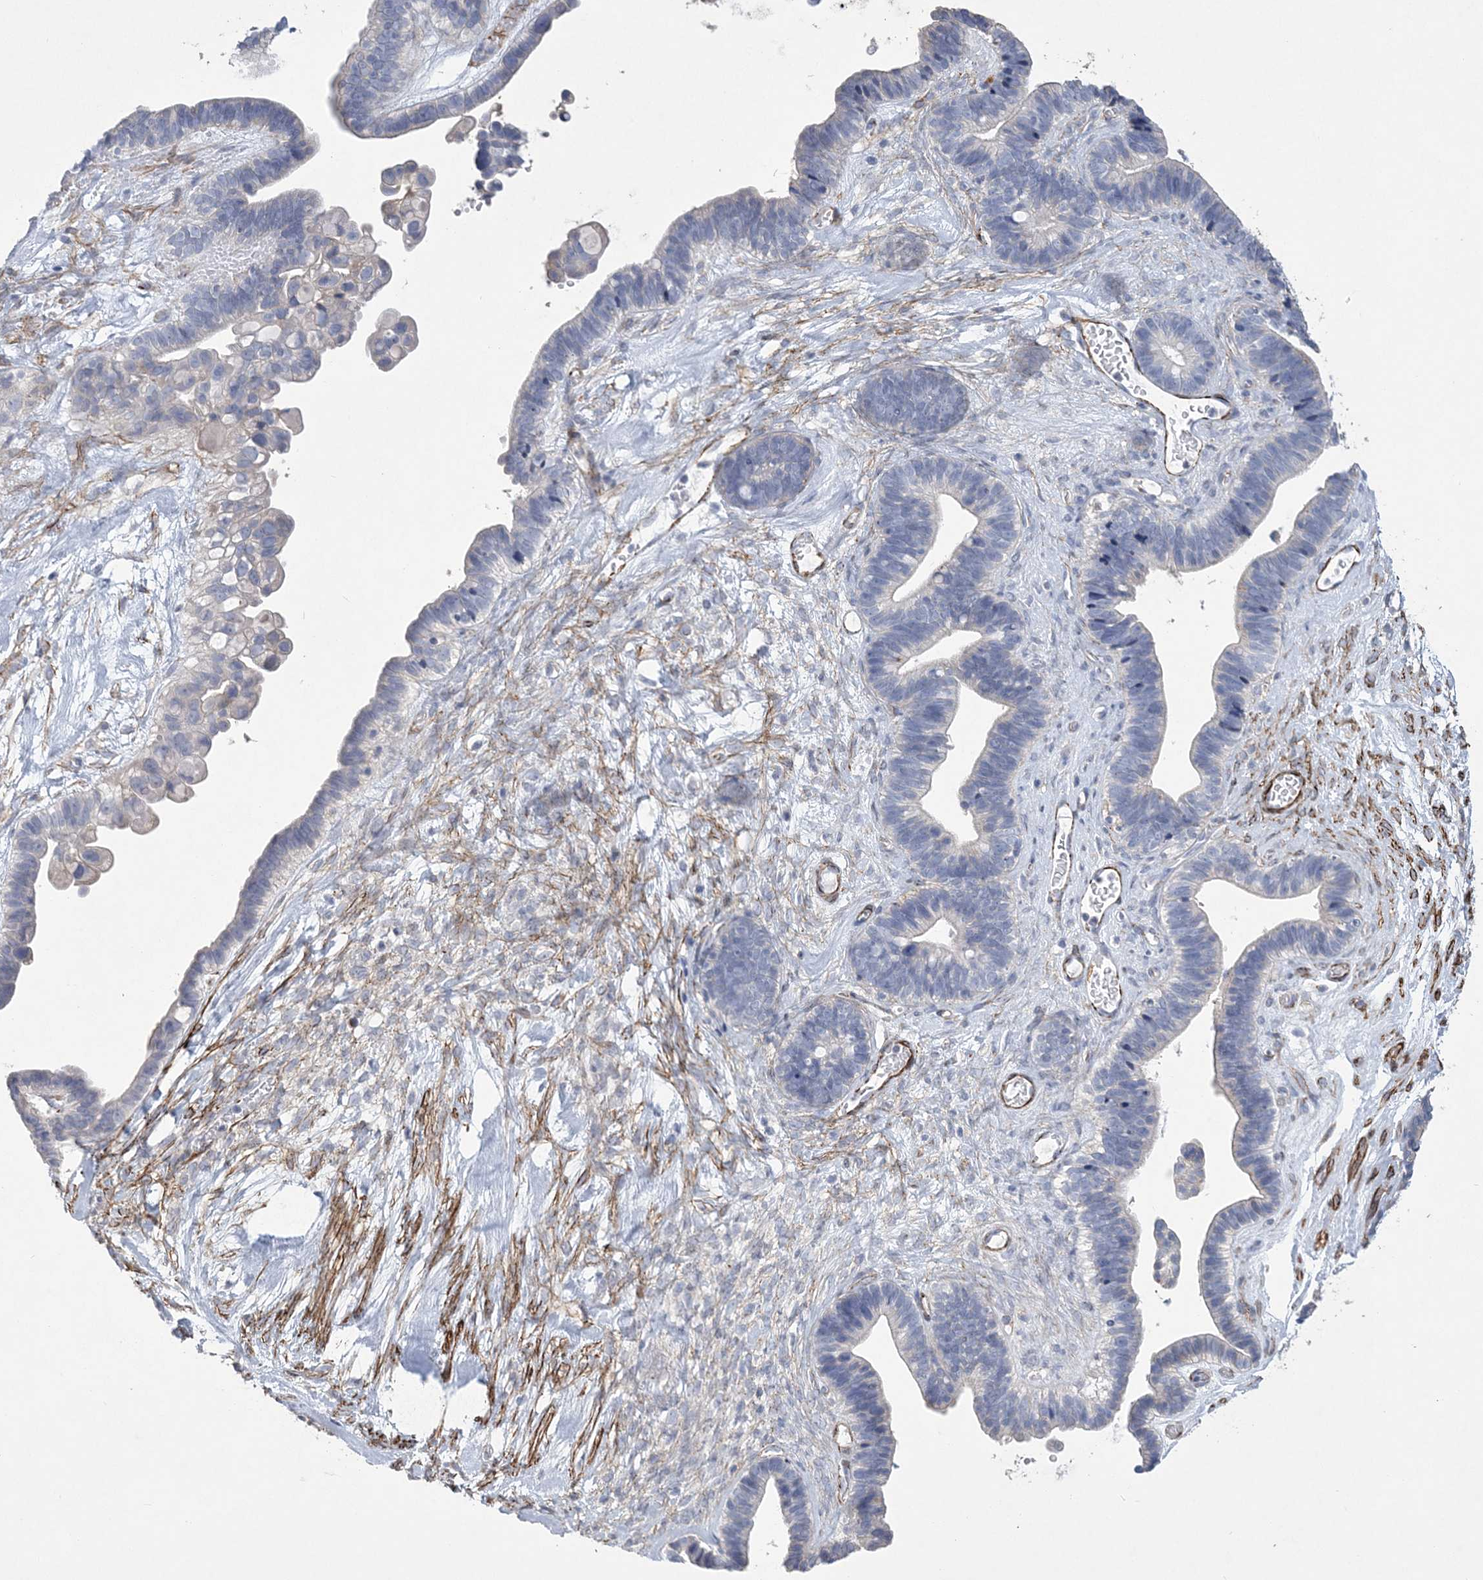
{"staining": {"intensity": "negative", "quantity": "none", "location": "none"}, "tissue": "ovarian cancer", "cell_type": "Tumor cells", "image_type": "cancer", "snomed": [{"axis": "morphology", "description": "Cystadenocarcinoma, serous, NOS"}, {"axis": "topography", "description": "Ovary"}], "caption": "The immunohistochemistry micrograph has no significant expression in tumor cells of serous cystadenocarcinoma (ovarian) tissue.", "gene": "ARSJ", "patient": {"sex": "female", "age": 56}}